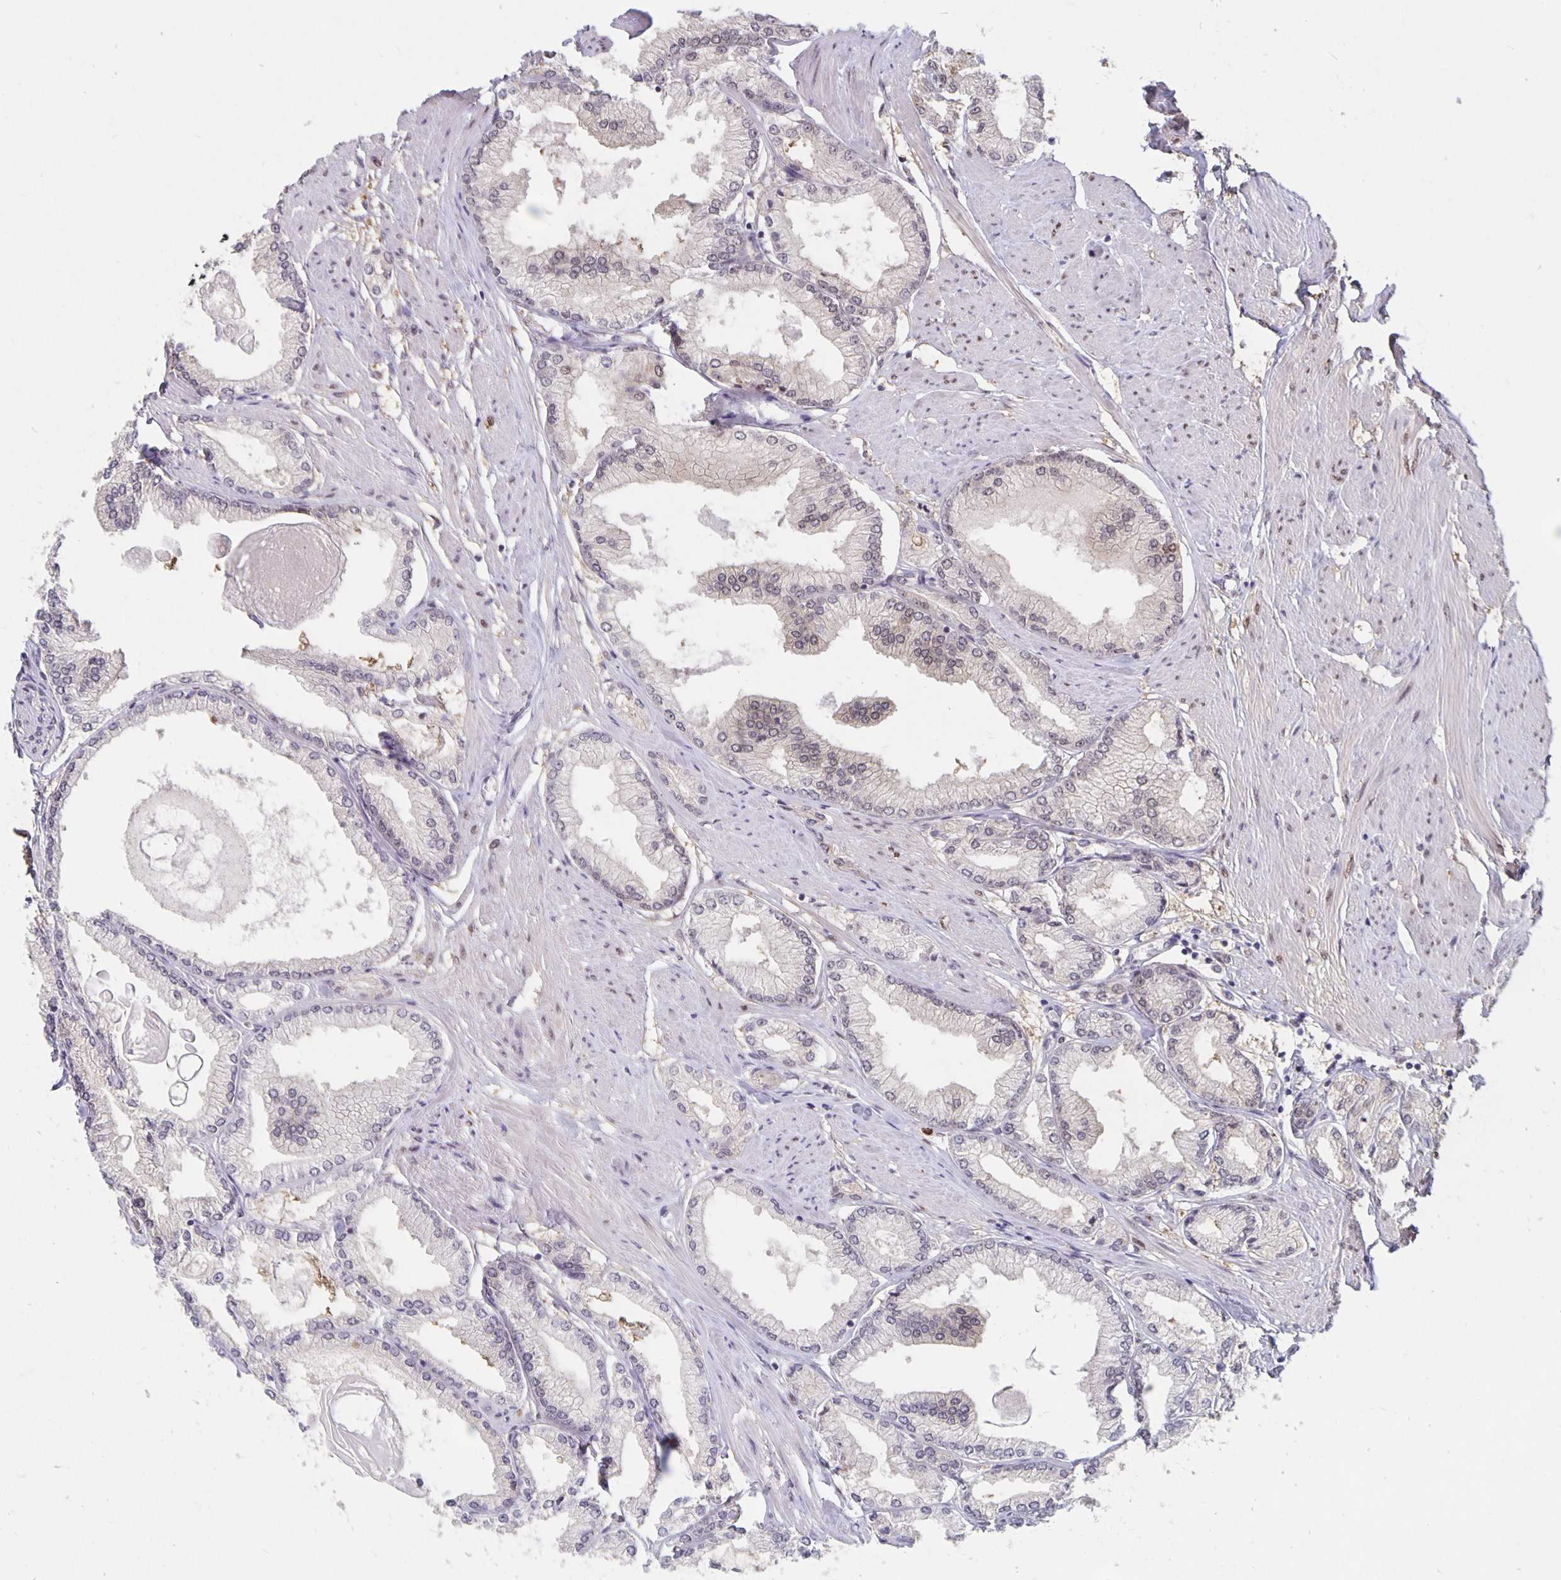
{"staining": {"intensity": "weak", "quantity": "<25%", "location": "nuclear"}, "tissue": "prostate cancer", "cell_type": "Tumor cells", "image_type": "cancer", "snomed": [{"axis": "morphology", "description": "Adenocarcinoma, High grade"}, {"axis": "topography", "description": "Prostate"}], "caption": "Immunohistochemistry (IHC) histopathology image of neoplastic tissue: human prostate cancer stained with DAB displays no significant protein positivity in tumor cells.", "gene": "ZNF691", "patient": {"sex": "male", "age": 68}}